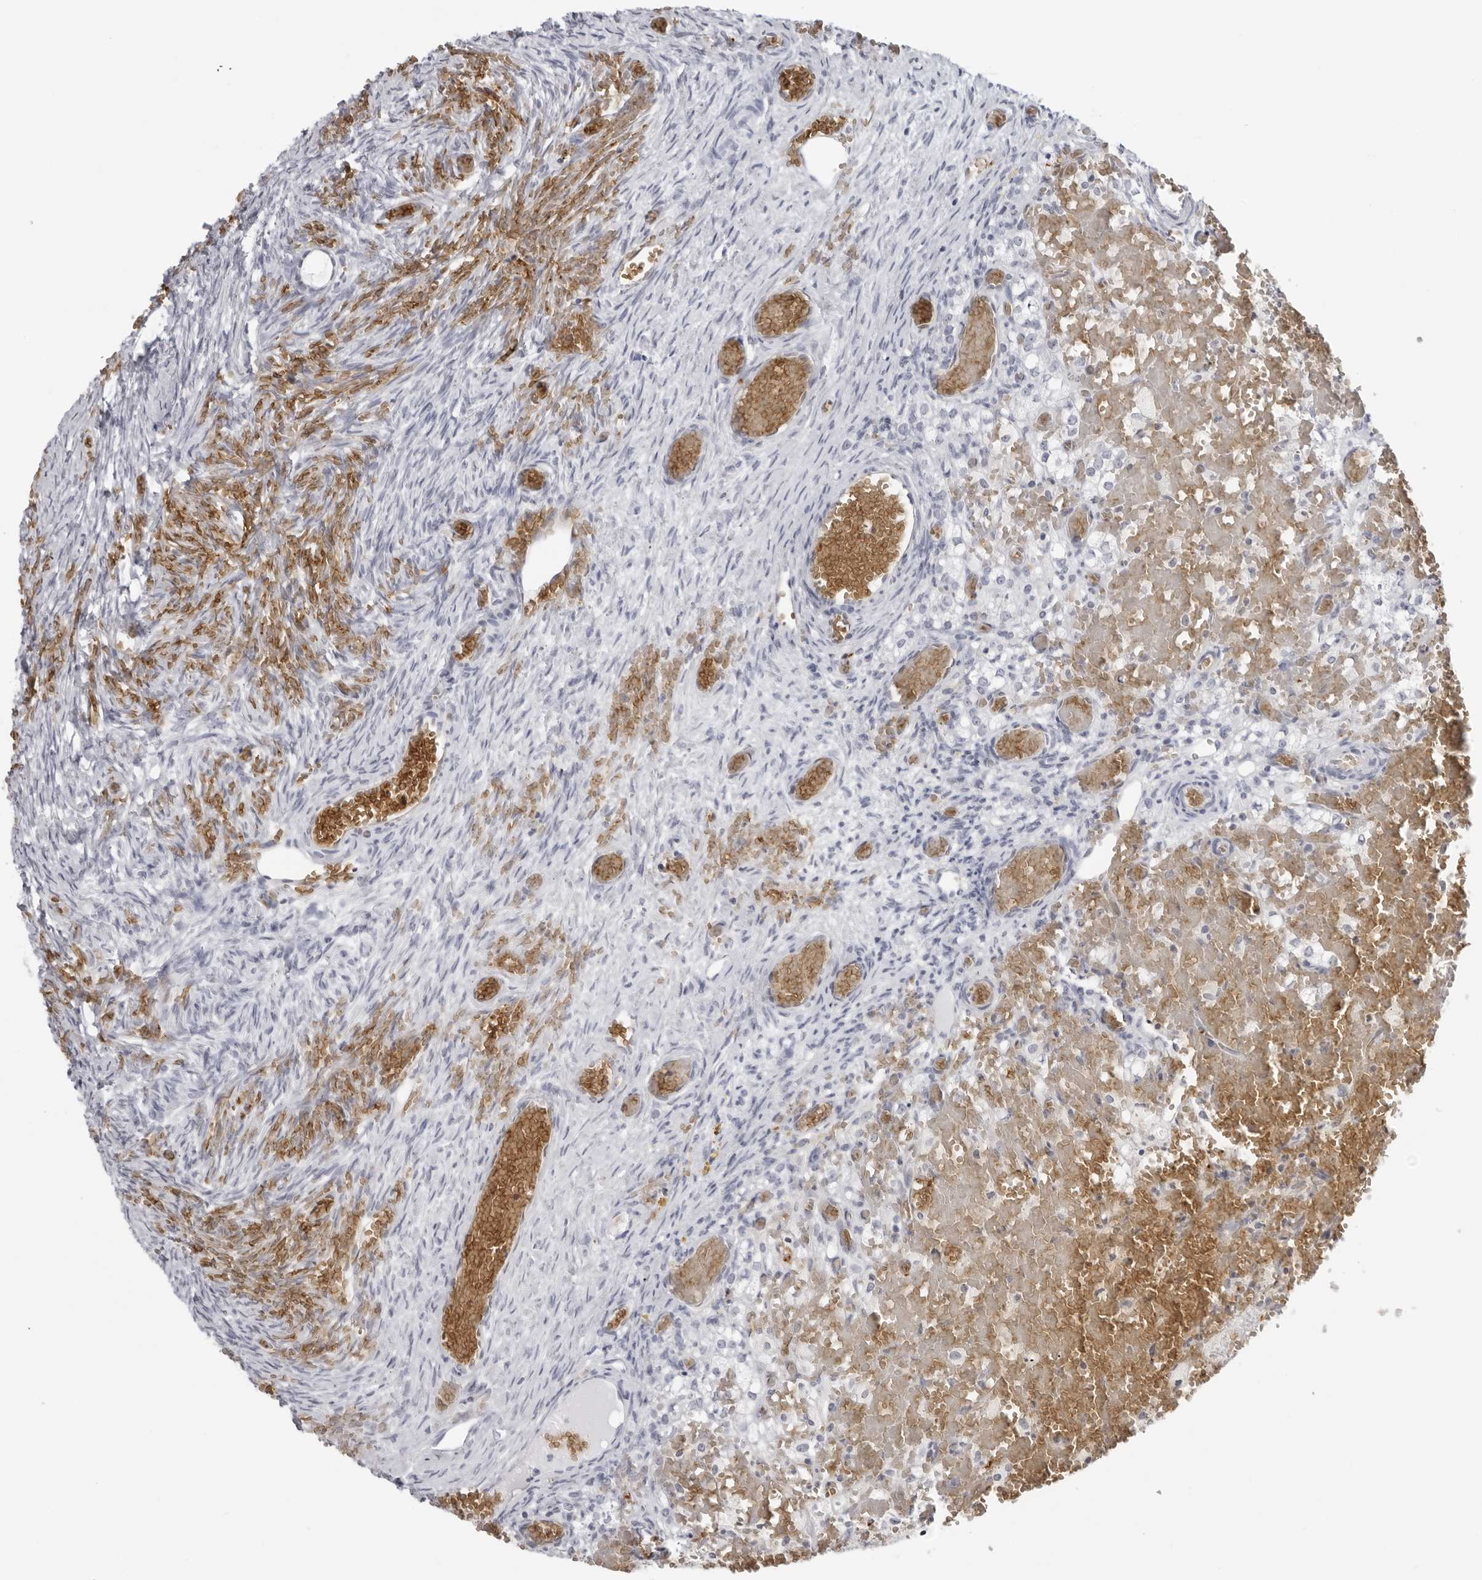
{"staining": {"intensity": "negative", "quantity": "none", "location": "none"}, "tissue": "ovary", "cell_type": "Follicle cells", "image_type": "normal", "snomed": [{"axis": "morphology", "description": "Adenocarcinoma, NOS"}, {"axis": "topography", "description": "Endometrium"}], "caption": "High magnification brightfield microscopy of benign ovary stained with DAB (brown) and counterstained with hematoxylin (blue): follicle cells show no significant expression. (Brightfield microscopy of DAB immunohistochemistry (IHC) at high magnification).", "gene": "EPB41", "patient": {"sex": "female", "age": 32}}